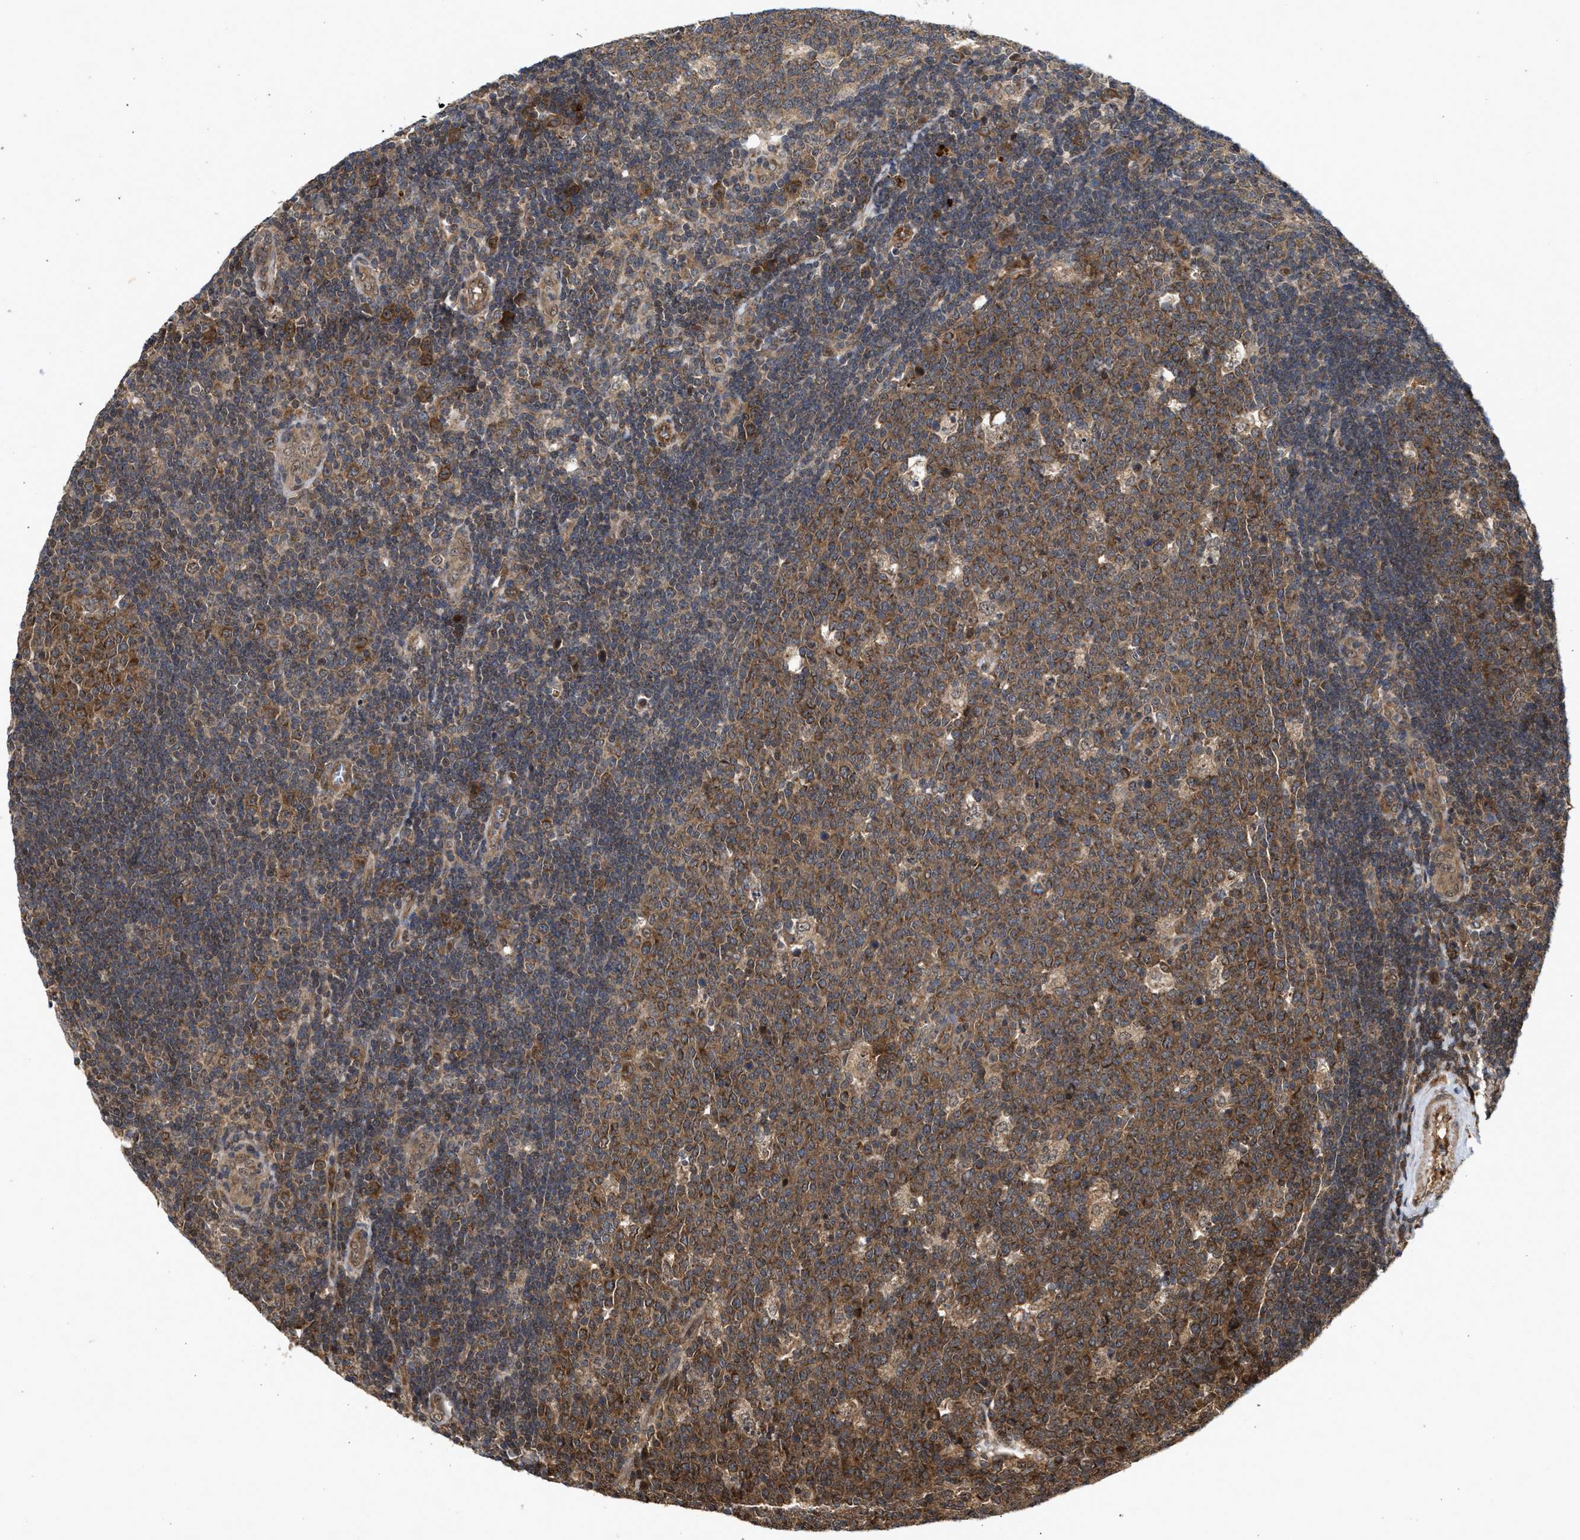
{"staining": {"intensity": "moderate", "quantity": ">75%", "location": "cytoplasmic/membranous"}, "tissue": "lymph node", "cell_type": "Germinal center cells", "image_type": "normal", "snomed": [{"axis": "morphology", "description": "Normal tissue, NOS"}, {"axis": "topography", "description": "Lymph node"}, {"axis": "topography", "description": "Salivary gland"}], "caption": "DAB (3,3'-diaminobenzidine) immunohistochemical staining of normal human lymph node displays moderate cytoplasmic/membranous protein expression in about >75% of germinal center cells.", "gene": "CFLAR", "patient": {"sex": "male", "age": 8}}